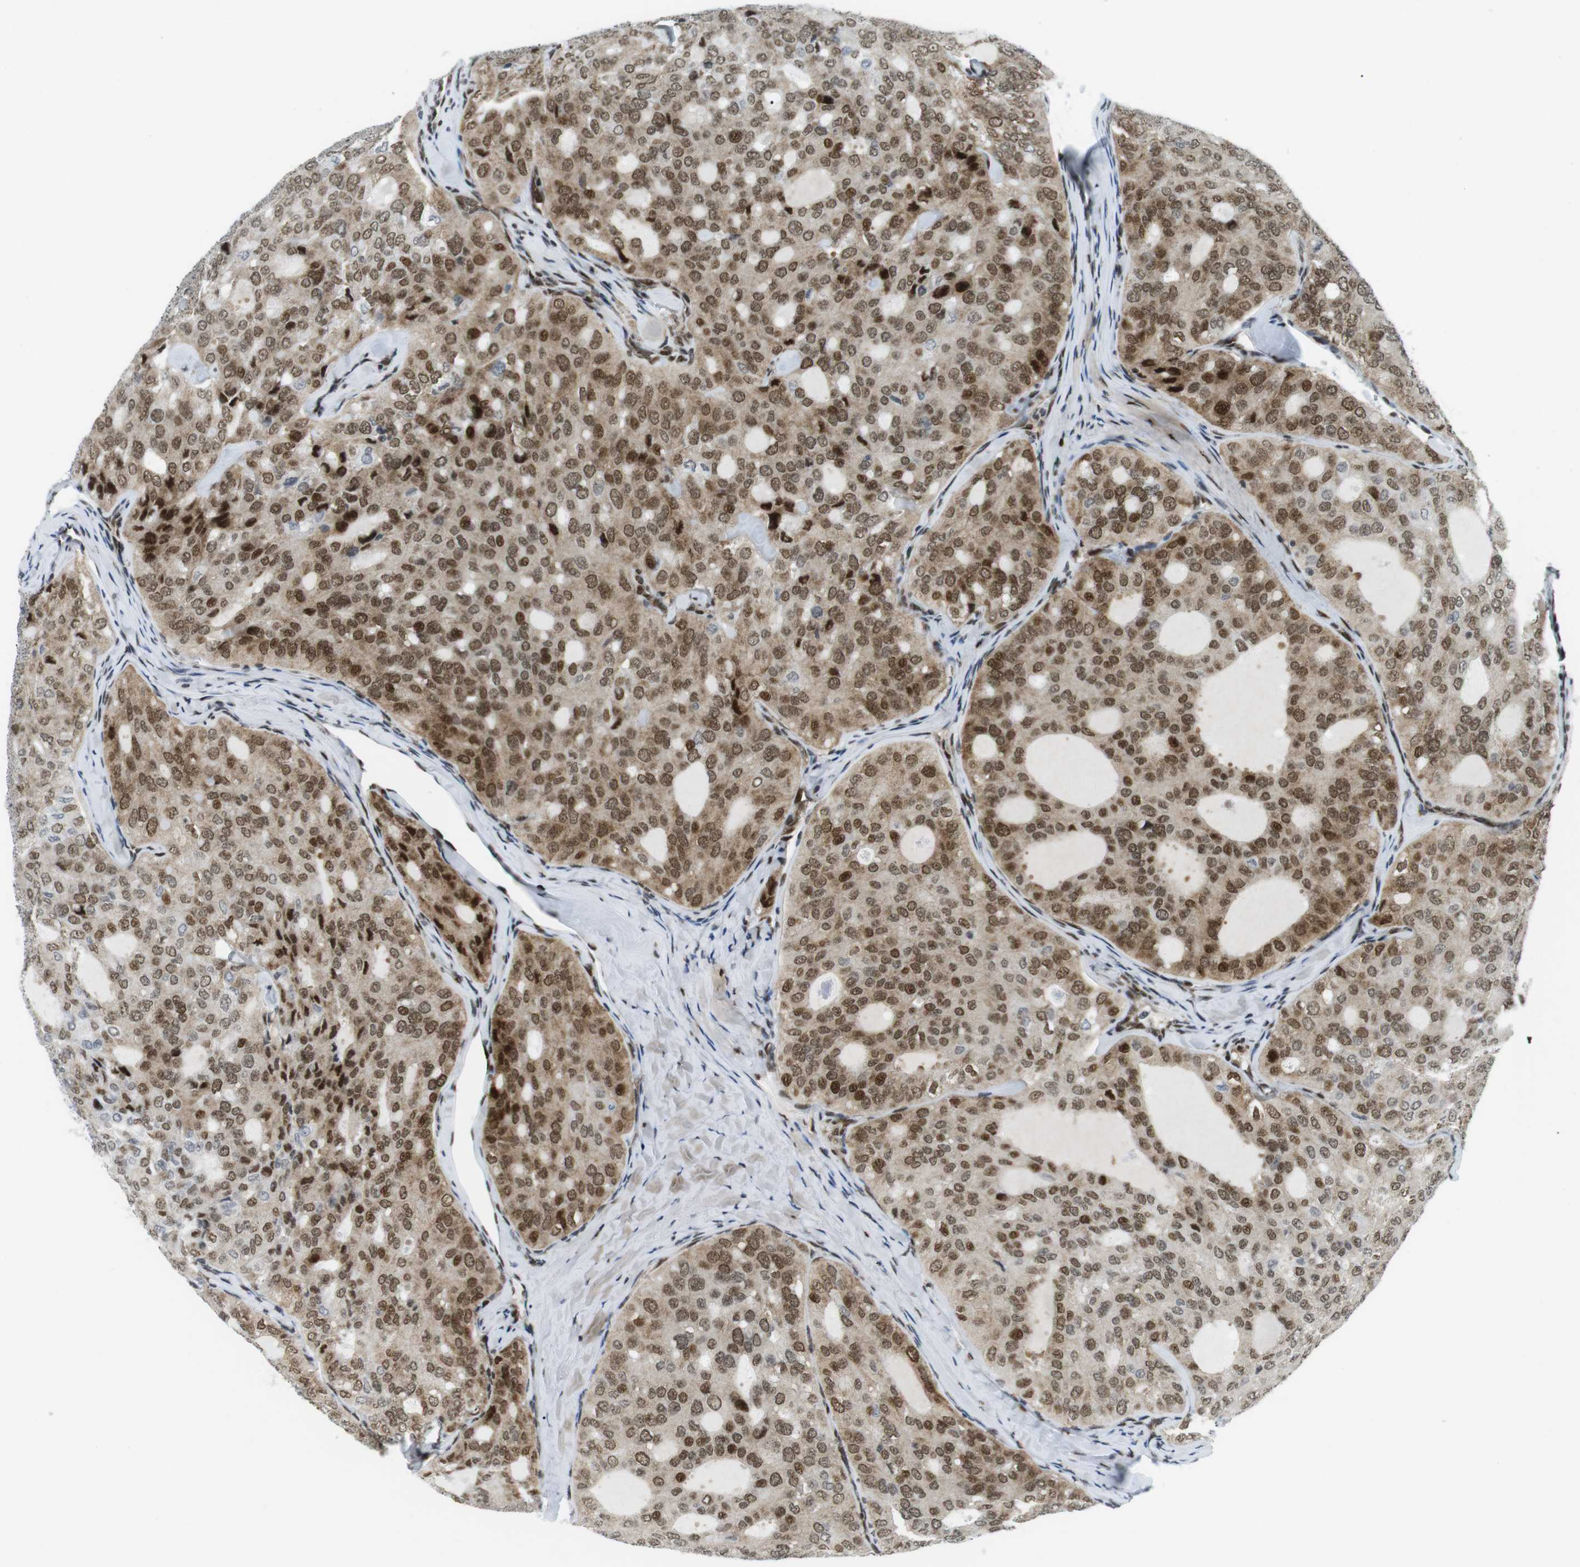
{"staining": {"intensity": "moderate", "quantity": ">75%", "location": "nuclear"}, "tissue": "thyroid cancer", "cell_type": "Tumor cells", "image_type": "cancer", "snomed": [{"axis": "morphology", "description": "Follicular adenoma carcinoma, NOS"}, {"axis": "topography", "description": "Thyroid gland"}], "caption": "Immunohistochemical staining of human follicular adenoma carcinoma (thyroid) shows medium levels of moderate nuclear protein positivity in approximately >75% of tumor cells.", "gene": "CDC27", "patient": {"sex": "male", "age": 75}}